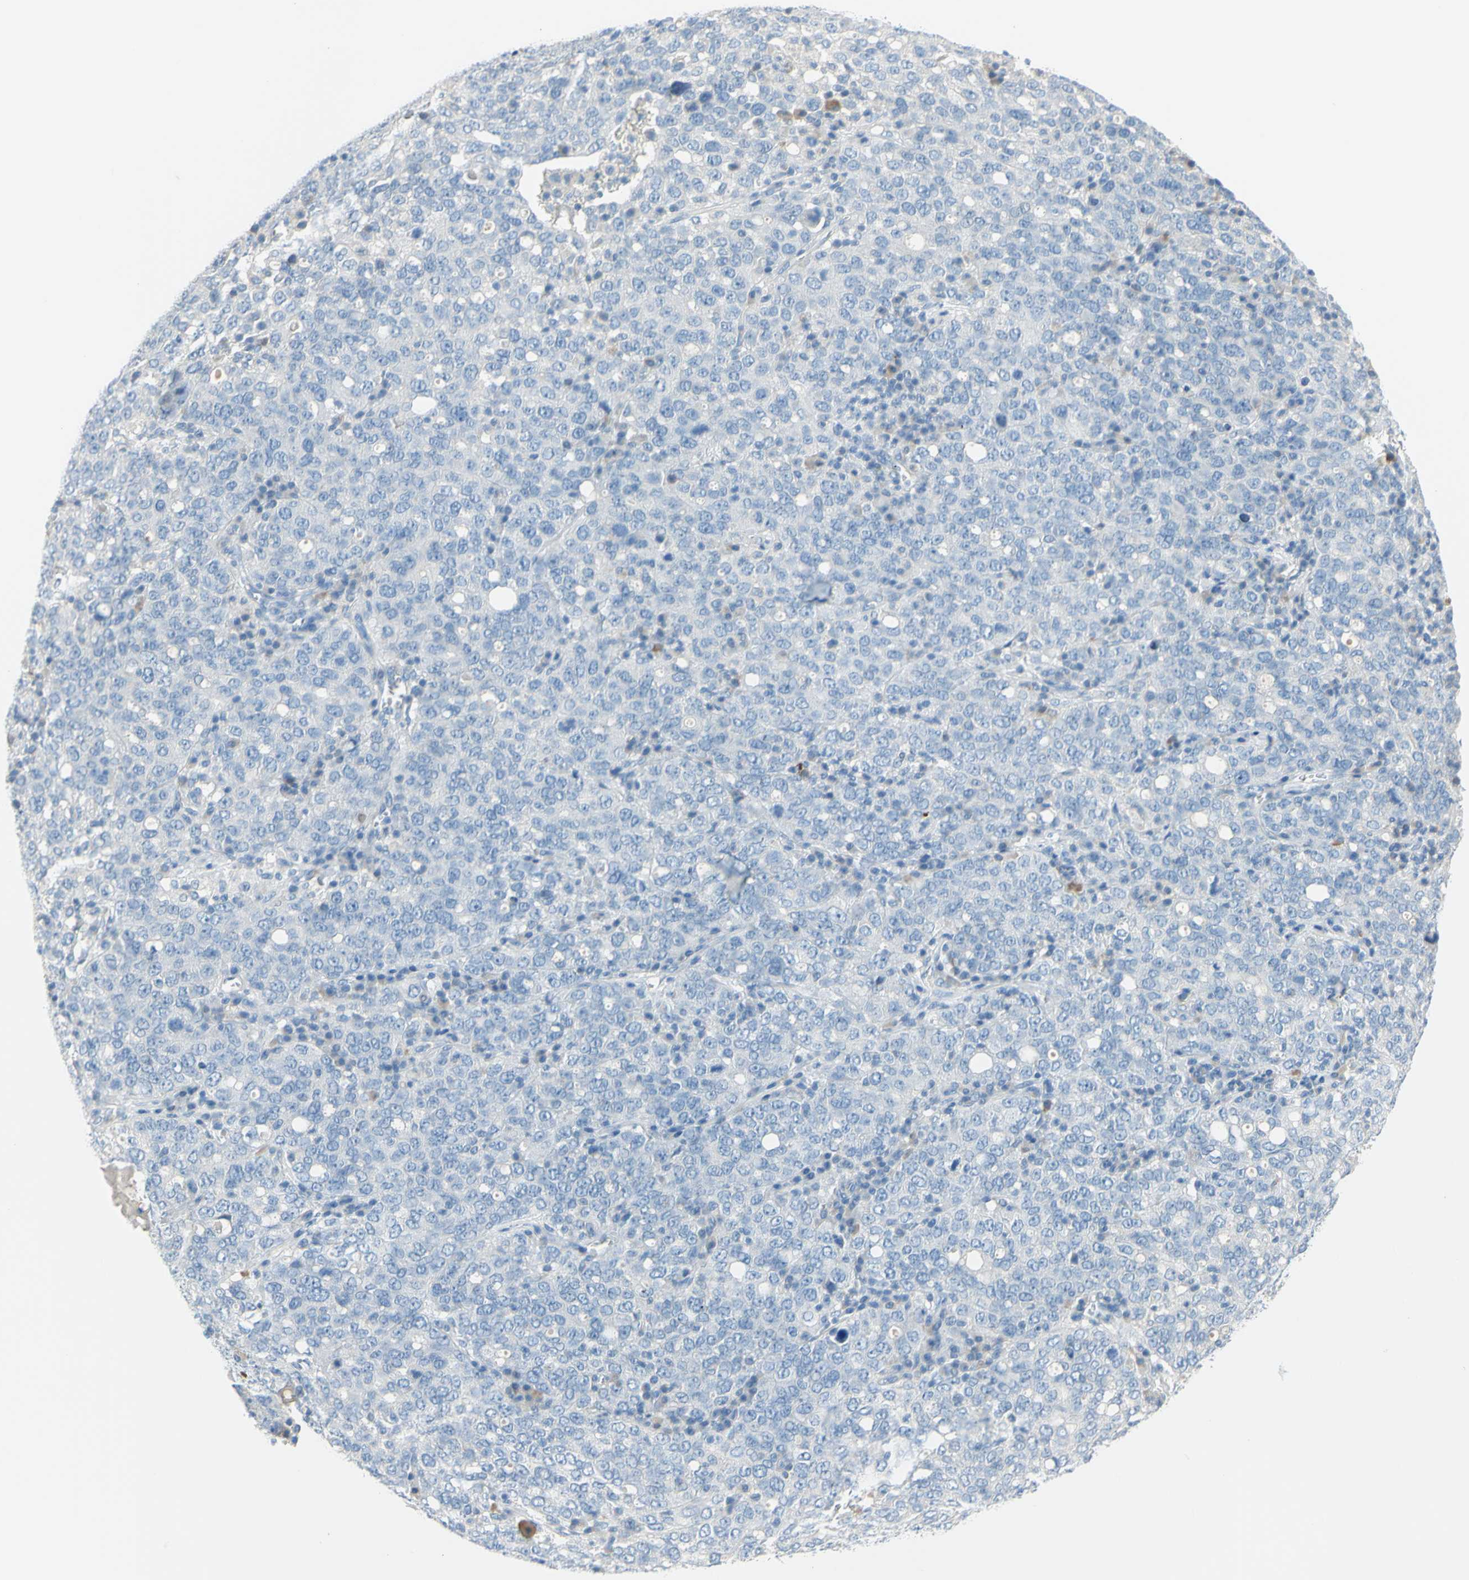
{"staining": {"intensity": "negative", "quantity": "none", "location": "none"}, "tissue": "ovarian cancer", "cell_type": "Tumor cells", "image_type": "cancer", "snomed": [{"axis": "morphology", "description": "Carcinoma, endometroid"}, {"axis": "topography", "description": "Ovary"}], "caption": "The histopathology image reveals no staining of tumor cells in ovarian cancer.", "gene": "DCT", "patient": {"sex": "female", "age": 62}}